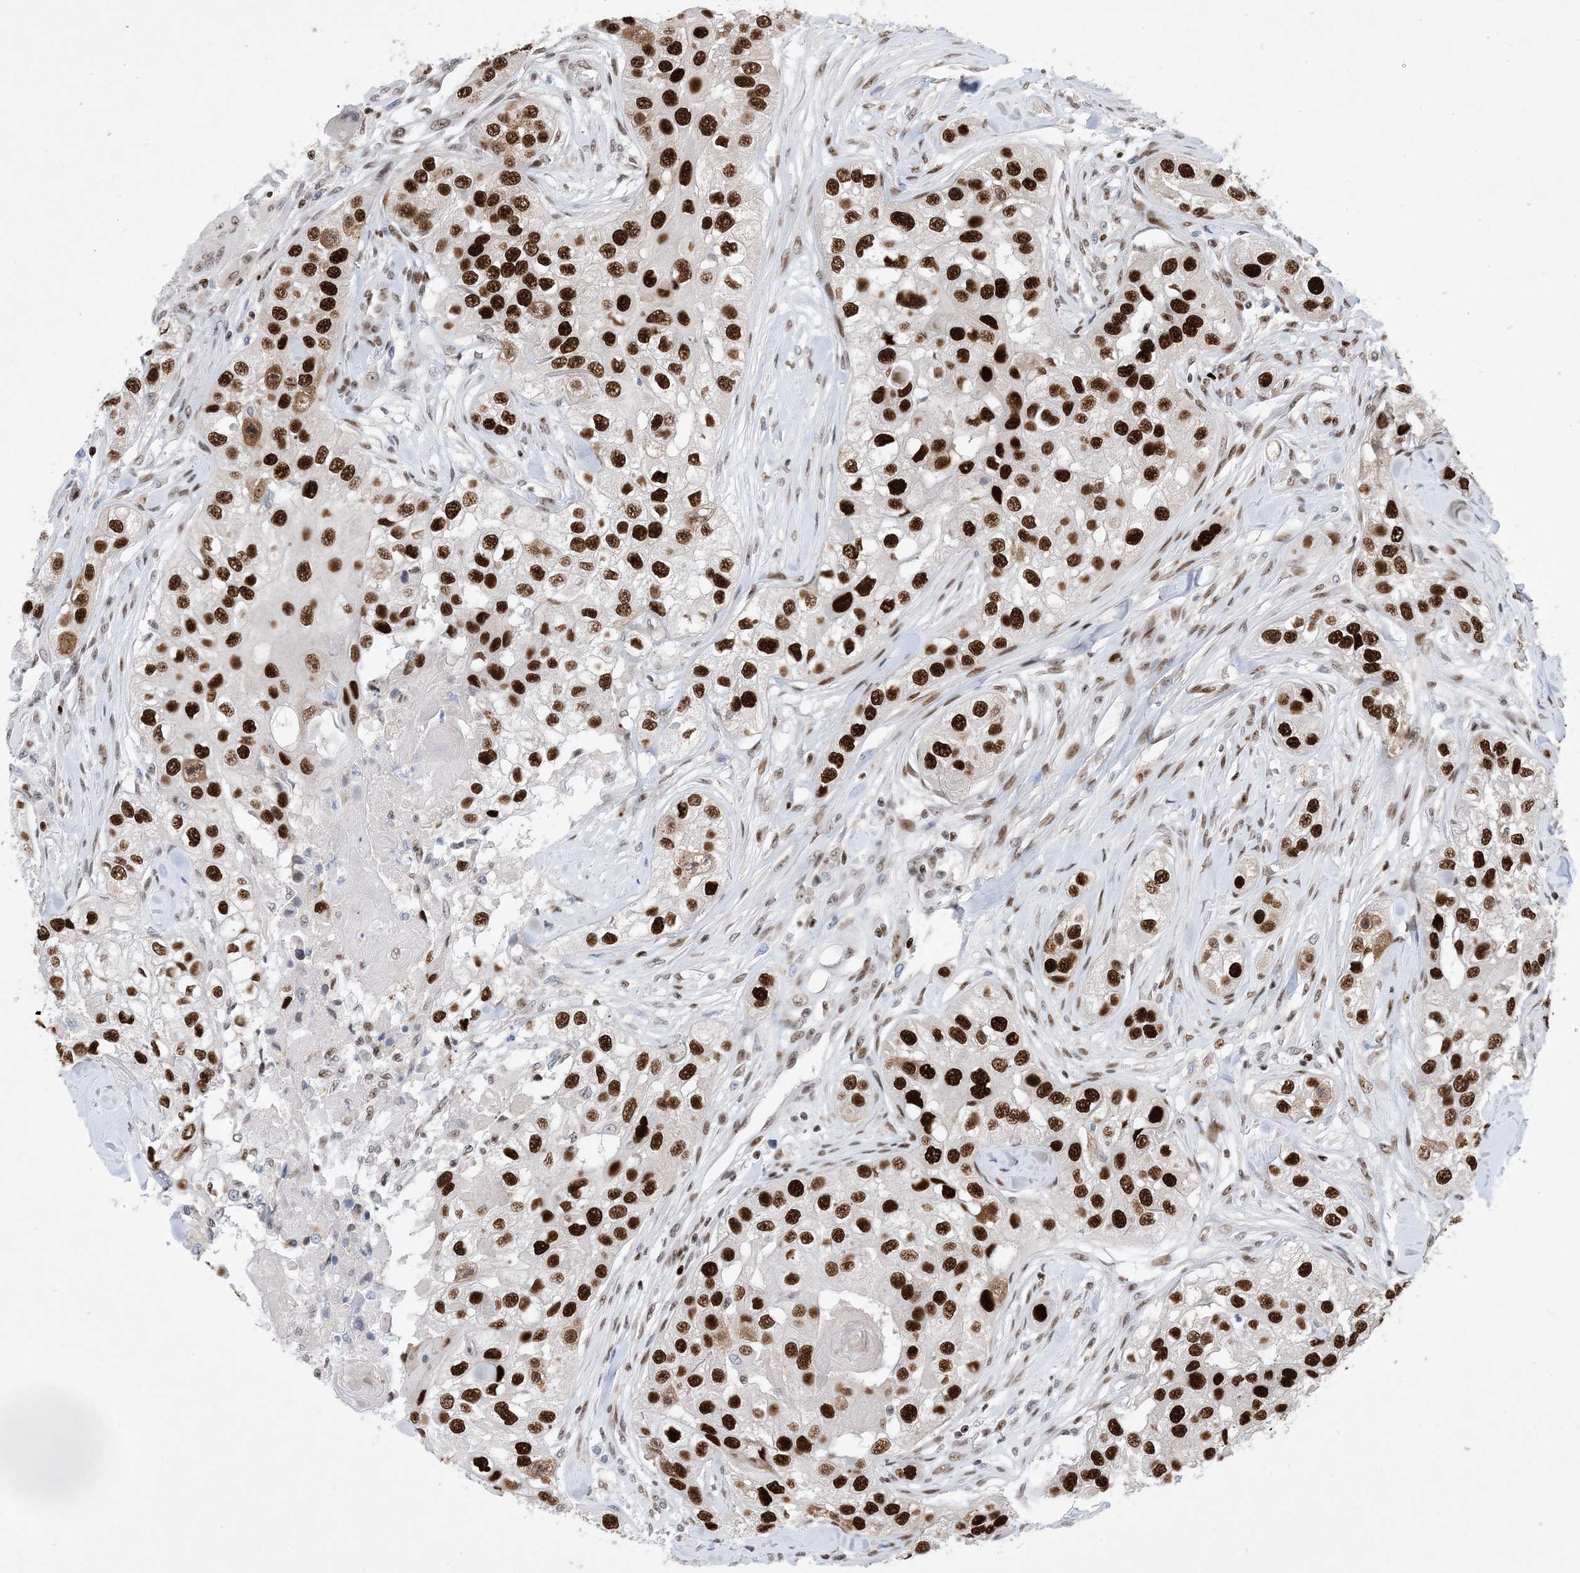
{"staining": {"intensity": "strong", "quantity": ">75%", "location": "nuclear"}, "tissue": "head and neck cancer", "cell_type": "Tumor cells", "image_type": "cancer", "snomed": [{"axis": "morphology", "description": "Normal tissue, NOS"}, {"axis": "morphology", "description": "Squamous cell carcinoma, NOS"}, {"axis": "topography", "description": "Skeletal muscle"}, {"axis": "topography", "description": "Head-Neck"}], "caption": "This is a micrograph of immunohistochemistry (IHC) staining of head and neck cancer (squamous cell carcinoma), which shows strong expression in the nuclear of tumor cells.", "gene": "TSPYL1", "patient": {"sex": "male", "age": 51}}